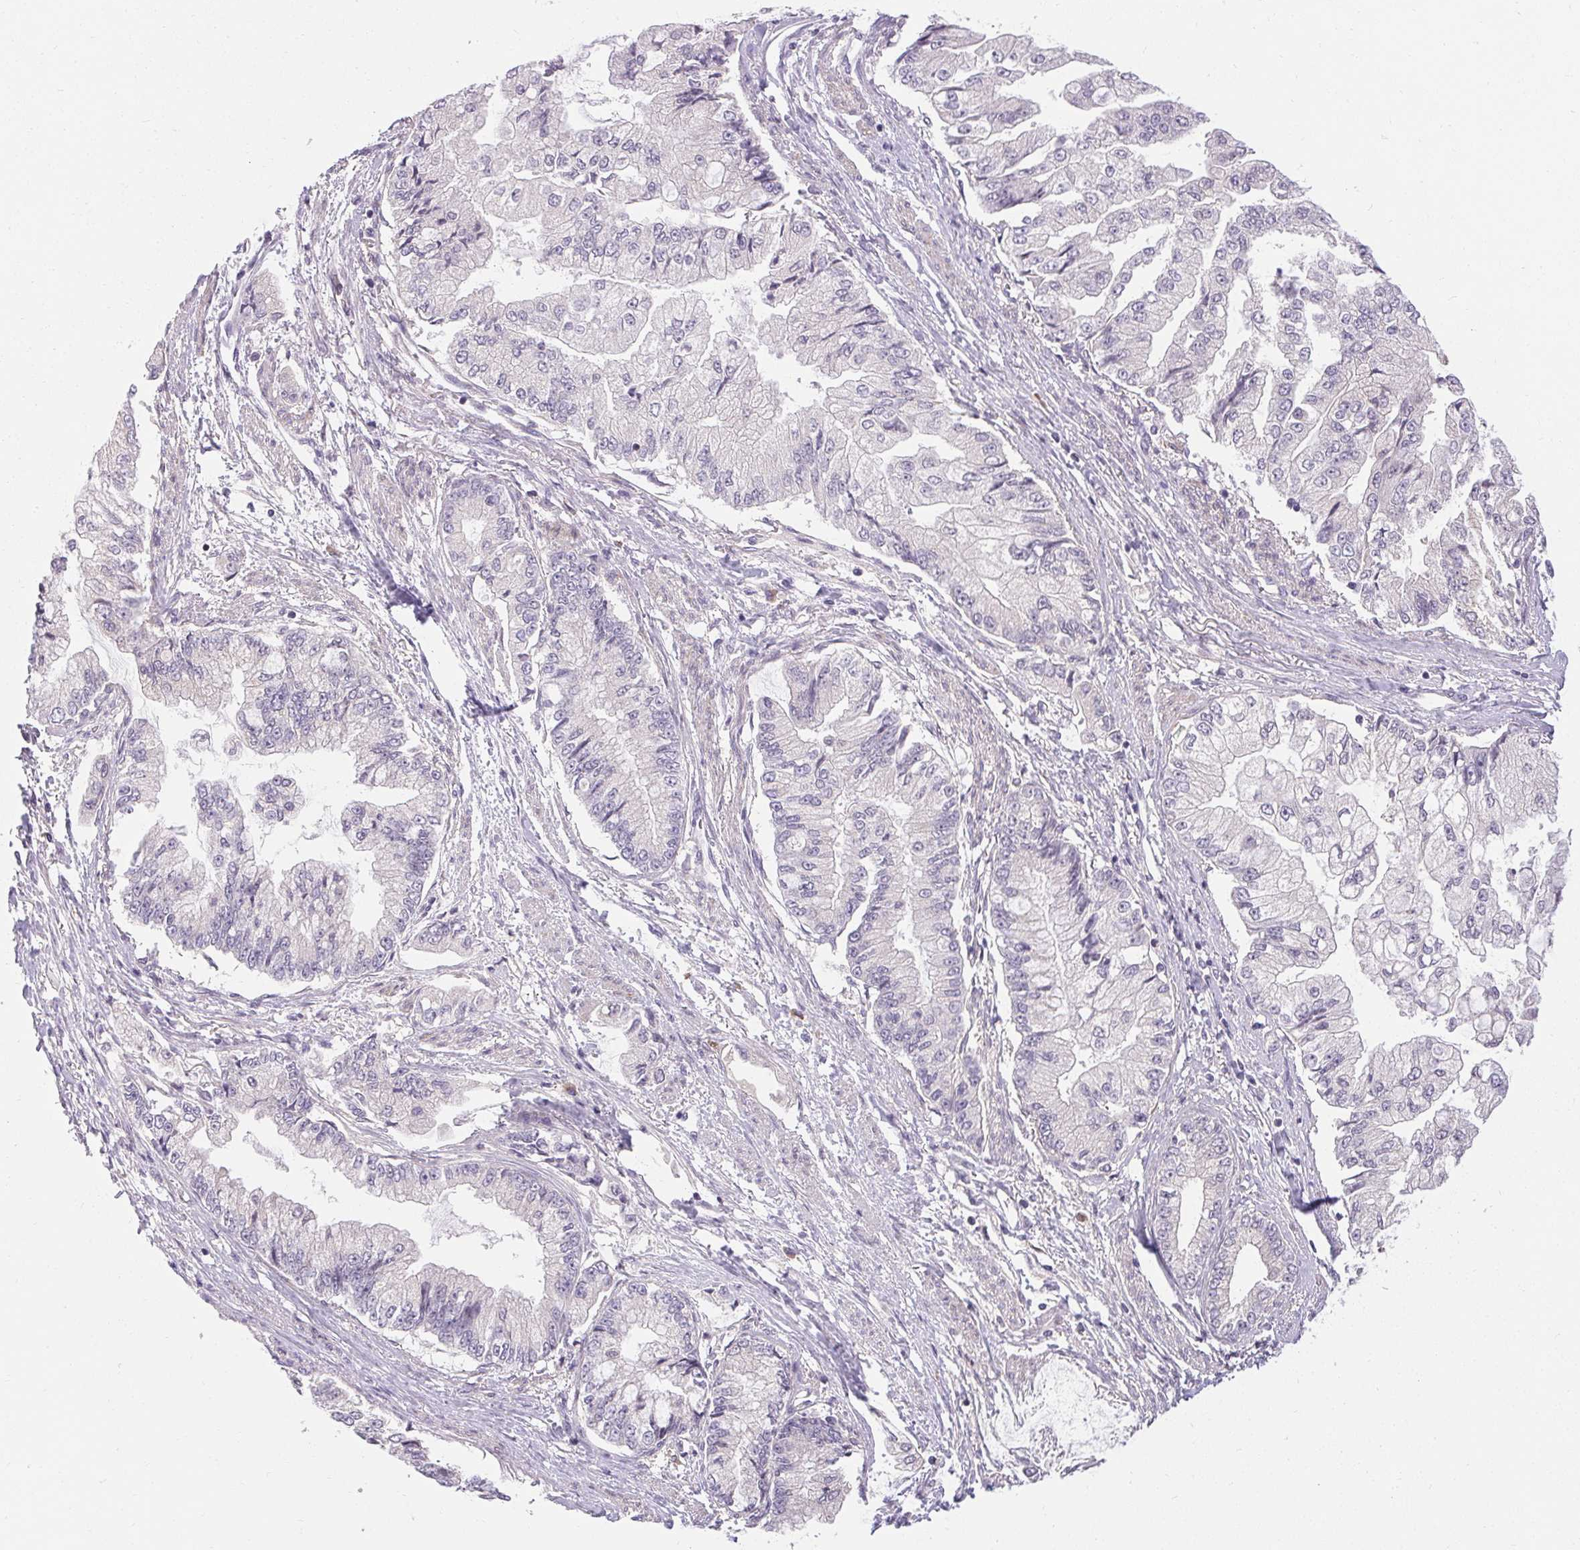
{"staining": {"intensity": "negative", "quantity": "none", "location": "none"}, "tissue": "stomach cancer", "cell_type": "Tumor cells", "image_type": "cancer", "snomed": [{"axis": "morphology", "description": "Adenocarcinoma, NOS"}, {"axis": "topography", "description": "Stomach, upper"}], "caption": "The immunohistochemistry (IHC) histopathology image has no significant expression in tumor cells of stomach cancer (adenocarcinoma) tissue.", "gene": "TMEM52B", "patient": {"sex": "female", "age": 74}}